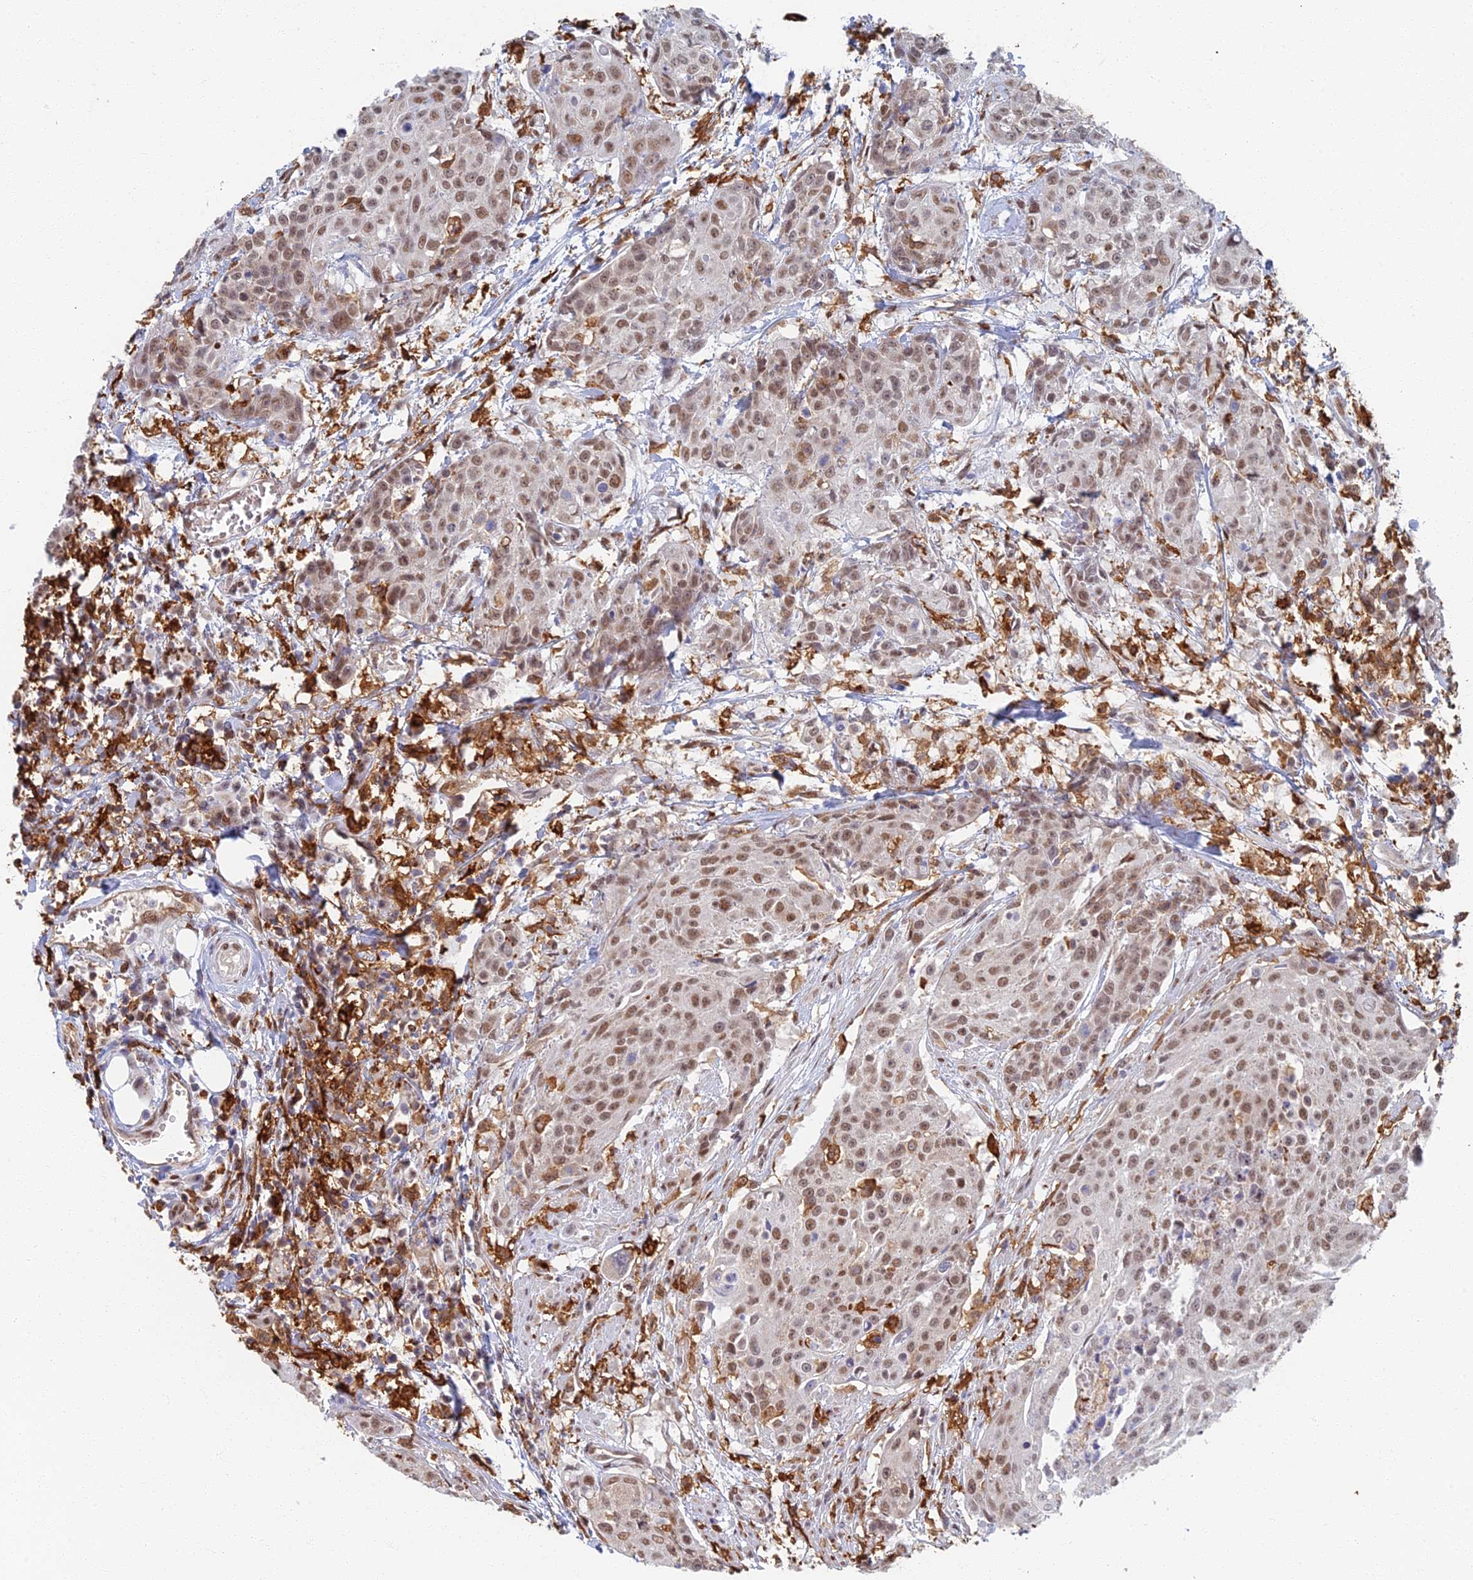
{"staining": {"intensity": "moderate", "quantity": "25%-75%", "location": "nuclear"}, "tissue": "urothelial cancer", "cell_type": "Tumor cells", "image_type": "cancer", "snomed": [{"axis": "morphology", "description": "Urothelial carcinoma, High grade"}, {"axis": "topography", "description": "Urinary bladder"}], "caption": "A micrograph showing moderate nuclear positivity in approximately 25%-75% of tumor cells in urothelial cancer, as visualized by brown immunohistochemical staining.", "gene": "GPATCH1", "patient": {"sex": "female", "age": 63}}